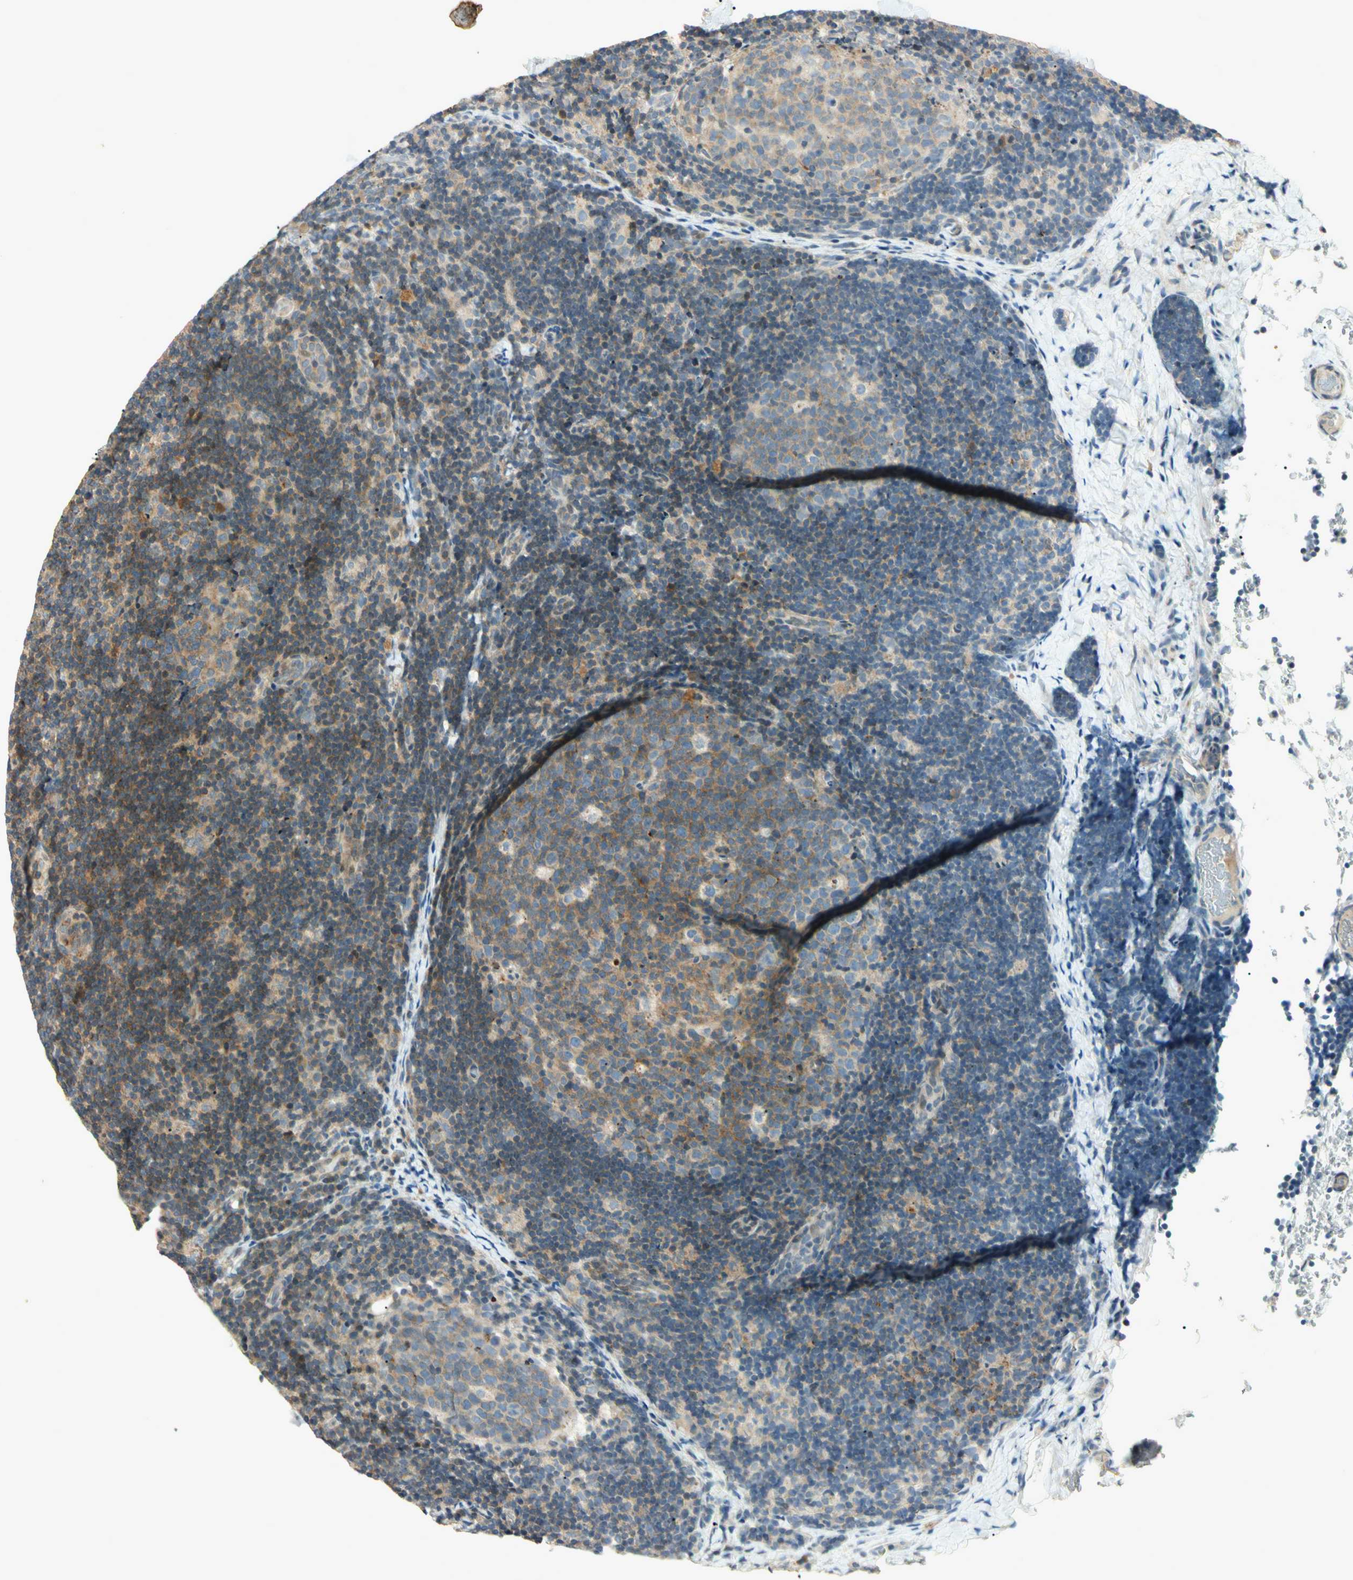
{"staining": {"intensity": "moderate", "quantity": ">75%", "location": "cytoplasmic/membranous"}, "tissue": "lymph node", "cell_type": "Germinal center cells", "image_type": "normal", "snomed": [{"axis": "morphology", "description": "Normal tissue, NOS"}, {"axis": "topography", "description": "Lymph node"}], "caption": "Moderate cytoplasmic/membranous protein positivity is appreciated in approximately >75% of germinal center cells in lymph node. The protein is shown in brown color, while the nuclei are stained blue.", "gene": "CDH6", "patient": {"sex": "female", "age": 14}}